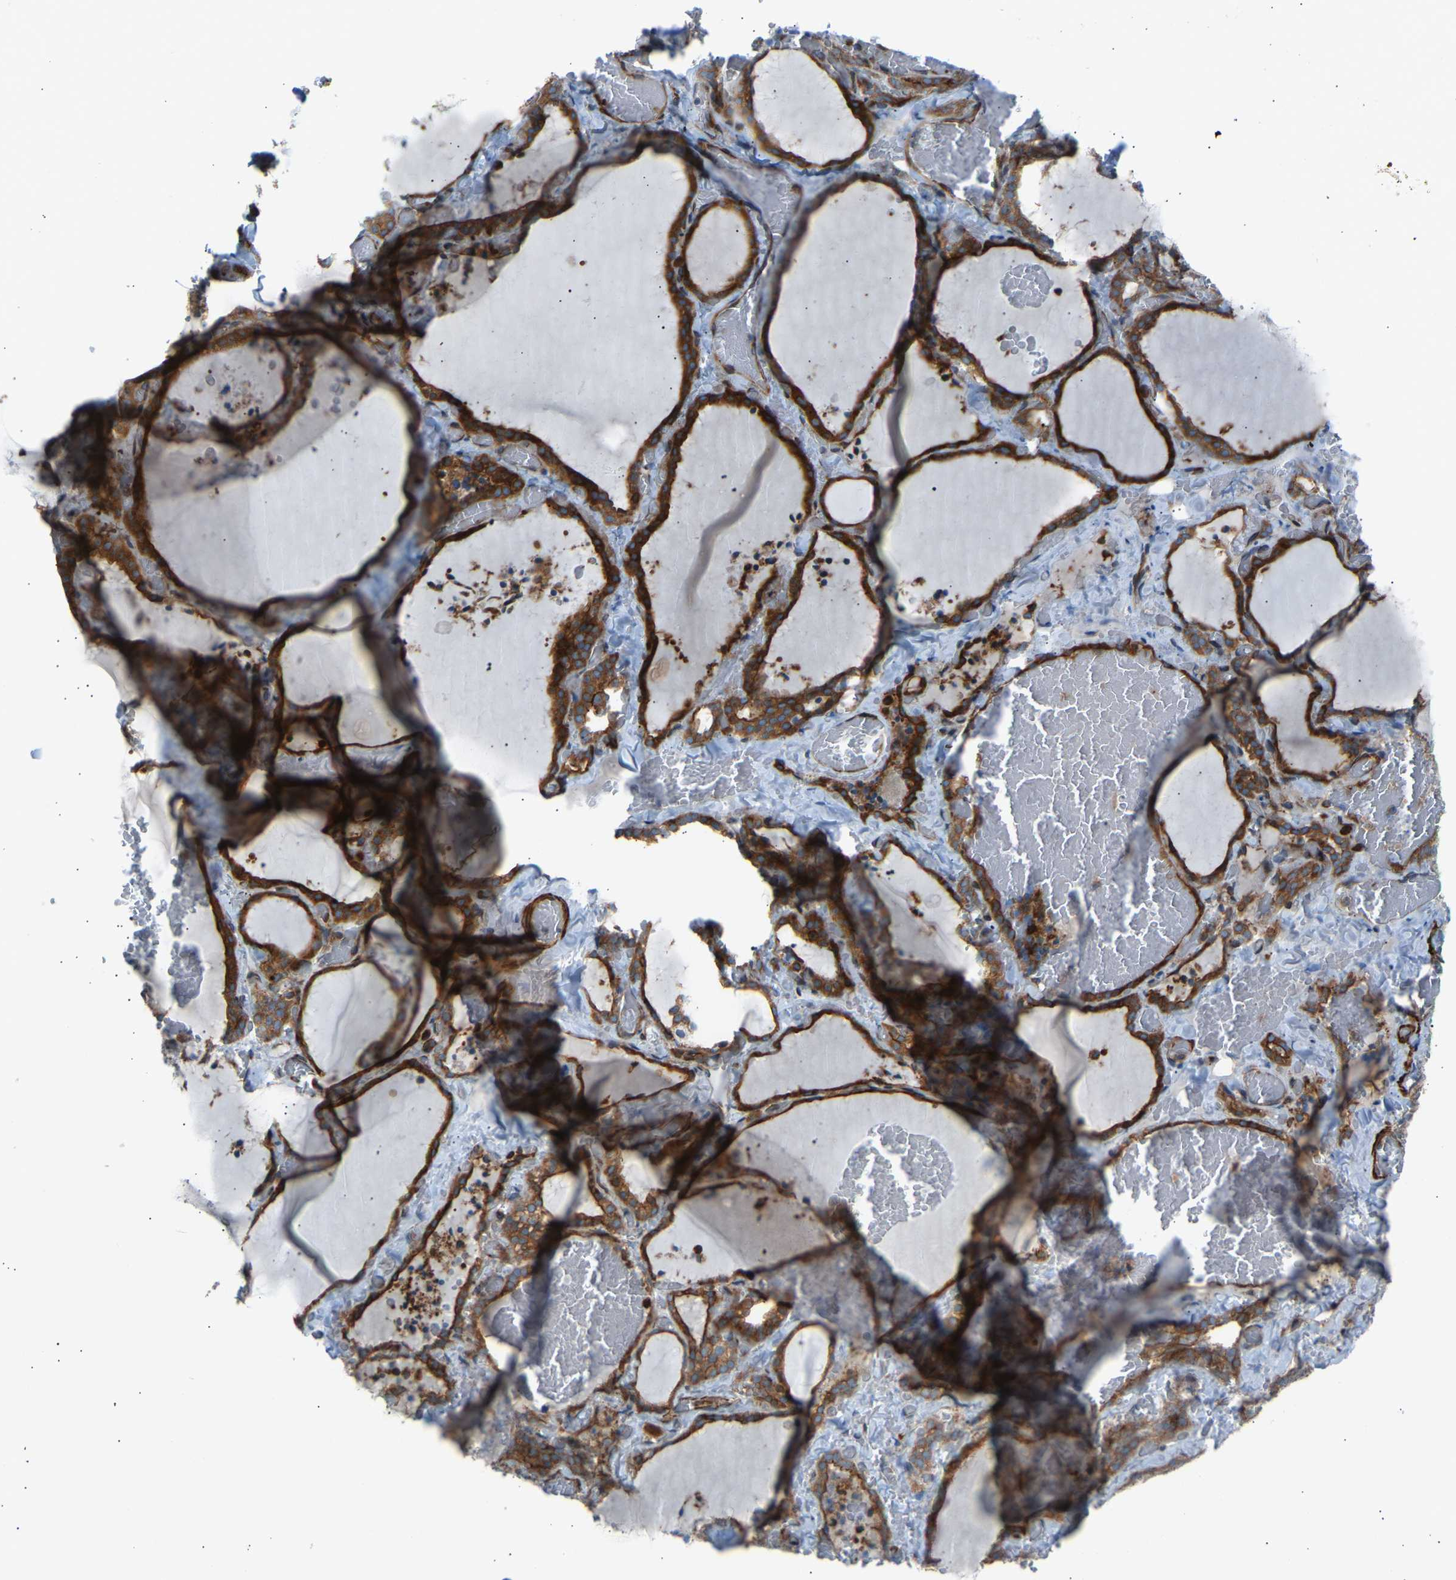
{"staining": {"intensity": "strong", "quantity": ">75%", "location": "cytoplasmic/membranous"}, "tissue": "thyroid gland", "cell_type": "Glandular cells", "image_type": "normal", "snomed": [{"axis": "morphology", "description": "Normal tissue, NOS"}, {"axis": "topography", "description": "Thyroid gland"}], "caption": "Immunohistochemical staining of benign thyroid gland shows strong cytoplasmic/membranous protein positivity in about >75% of glandular cells.", "gene": "VPS41", "patient": {"sex": "female", "age": 22}}